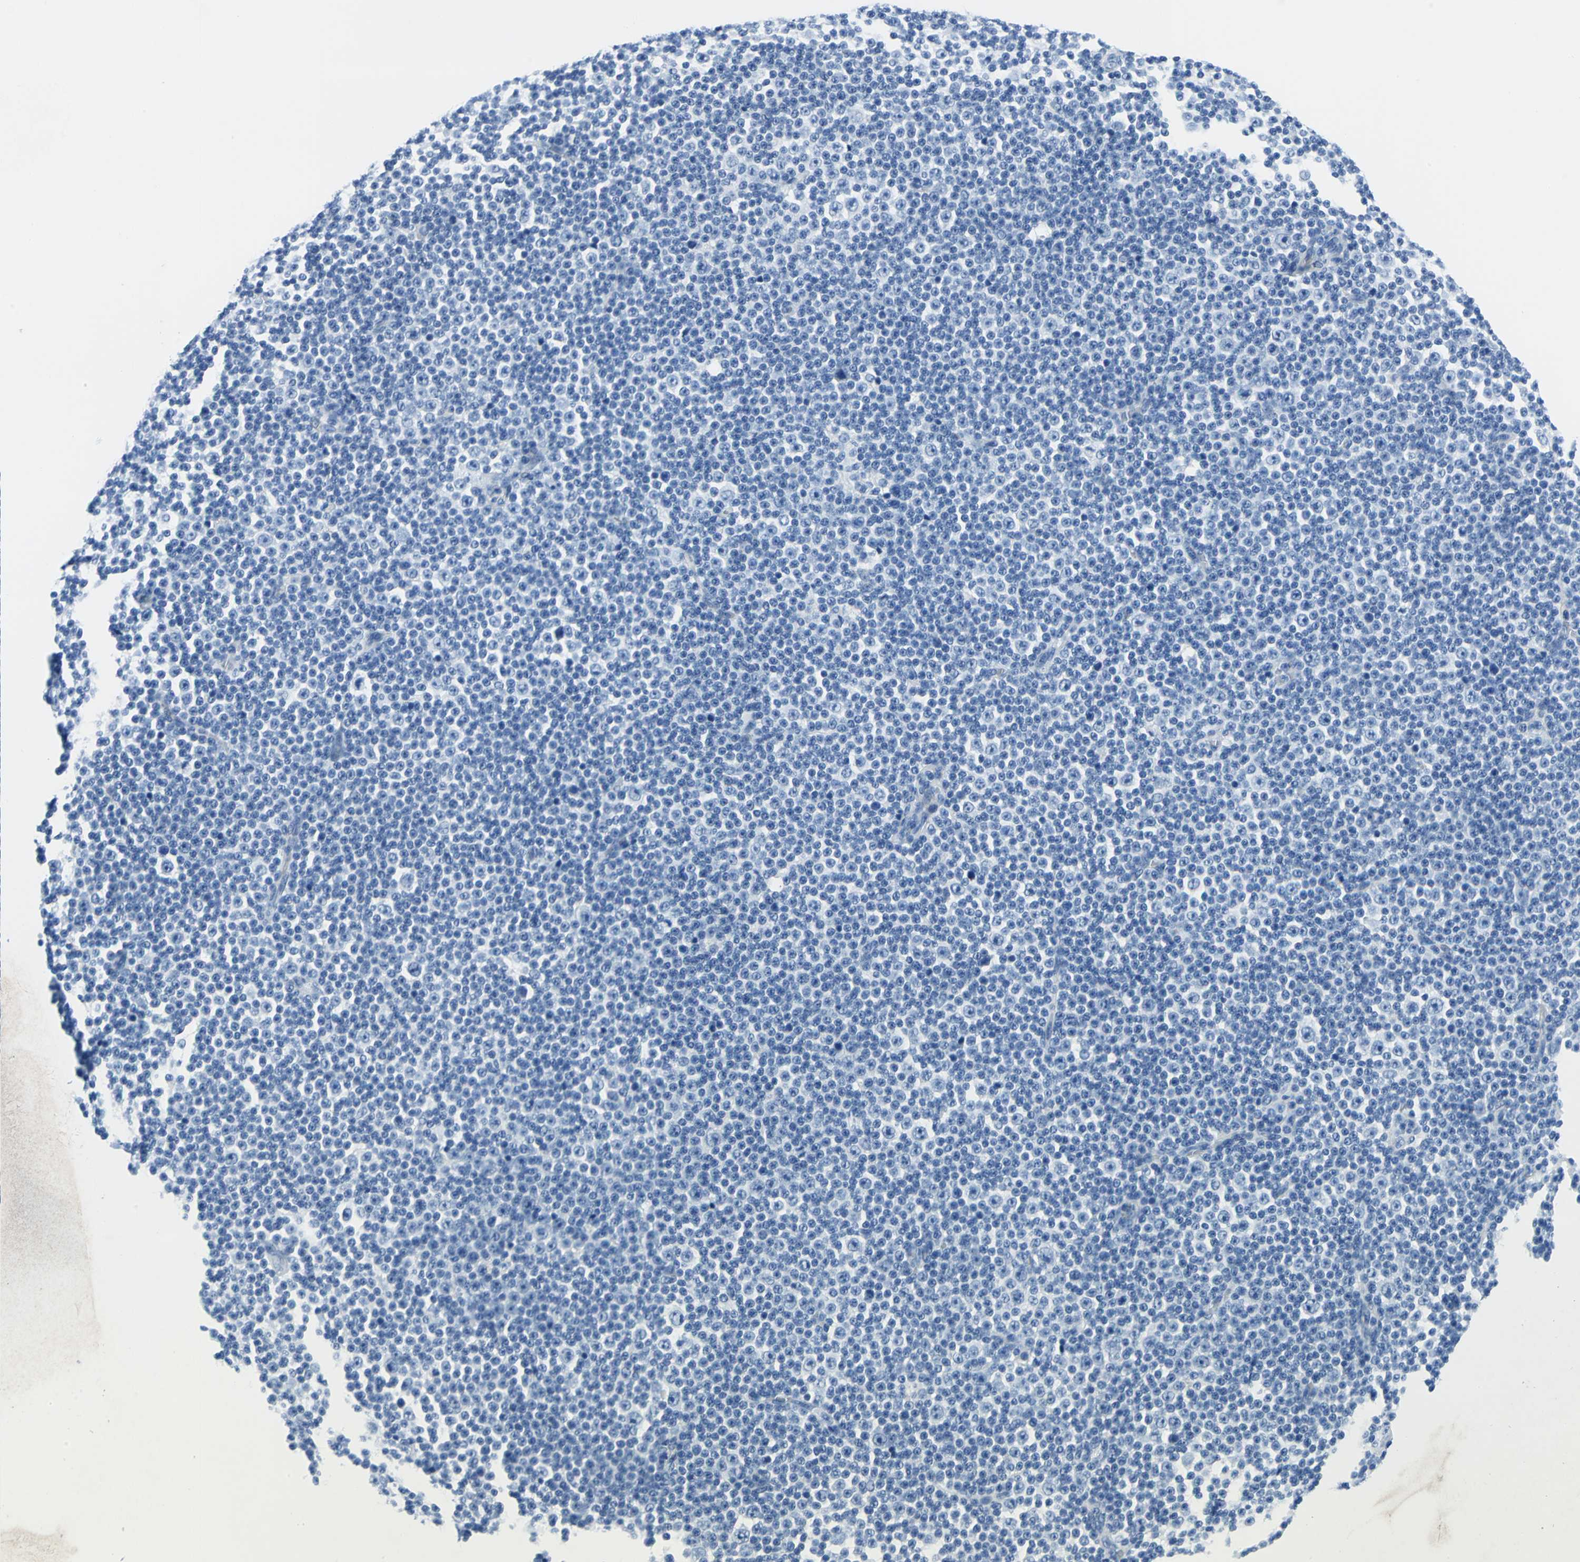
{"staining": {"intensity": "negative", "quantity": "none", "location": "none"}, "tissue": "lymphoma", "cell_type": "Tumor cells", "image_type": "cancer", "snomed": [{"axis": "morphology", "description": "Malignant lymphoma, non-Hodgkin's type, Low grade"}, {"axis": "topography", "description": "Lymph node"}], "caption": "Lymphoma stained for a protein using immunohistochemistry reveals no staining tumor cells.", "gene": "SFN", "patient": {"sex": "female", "age": 67}}